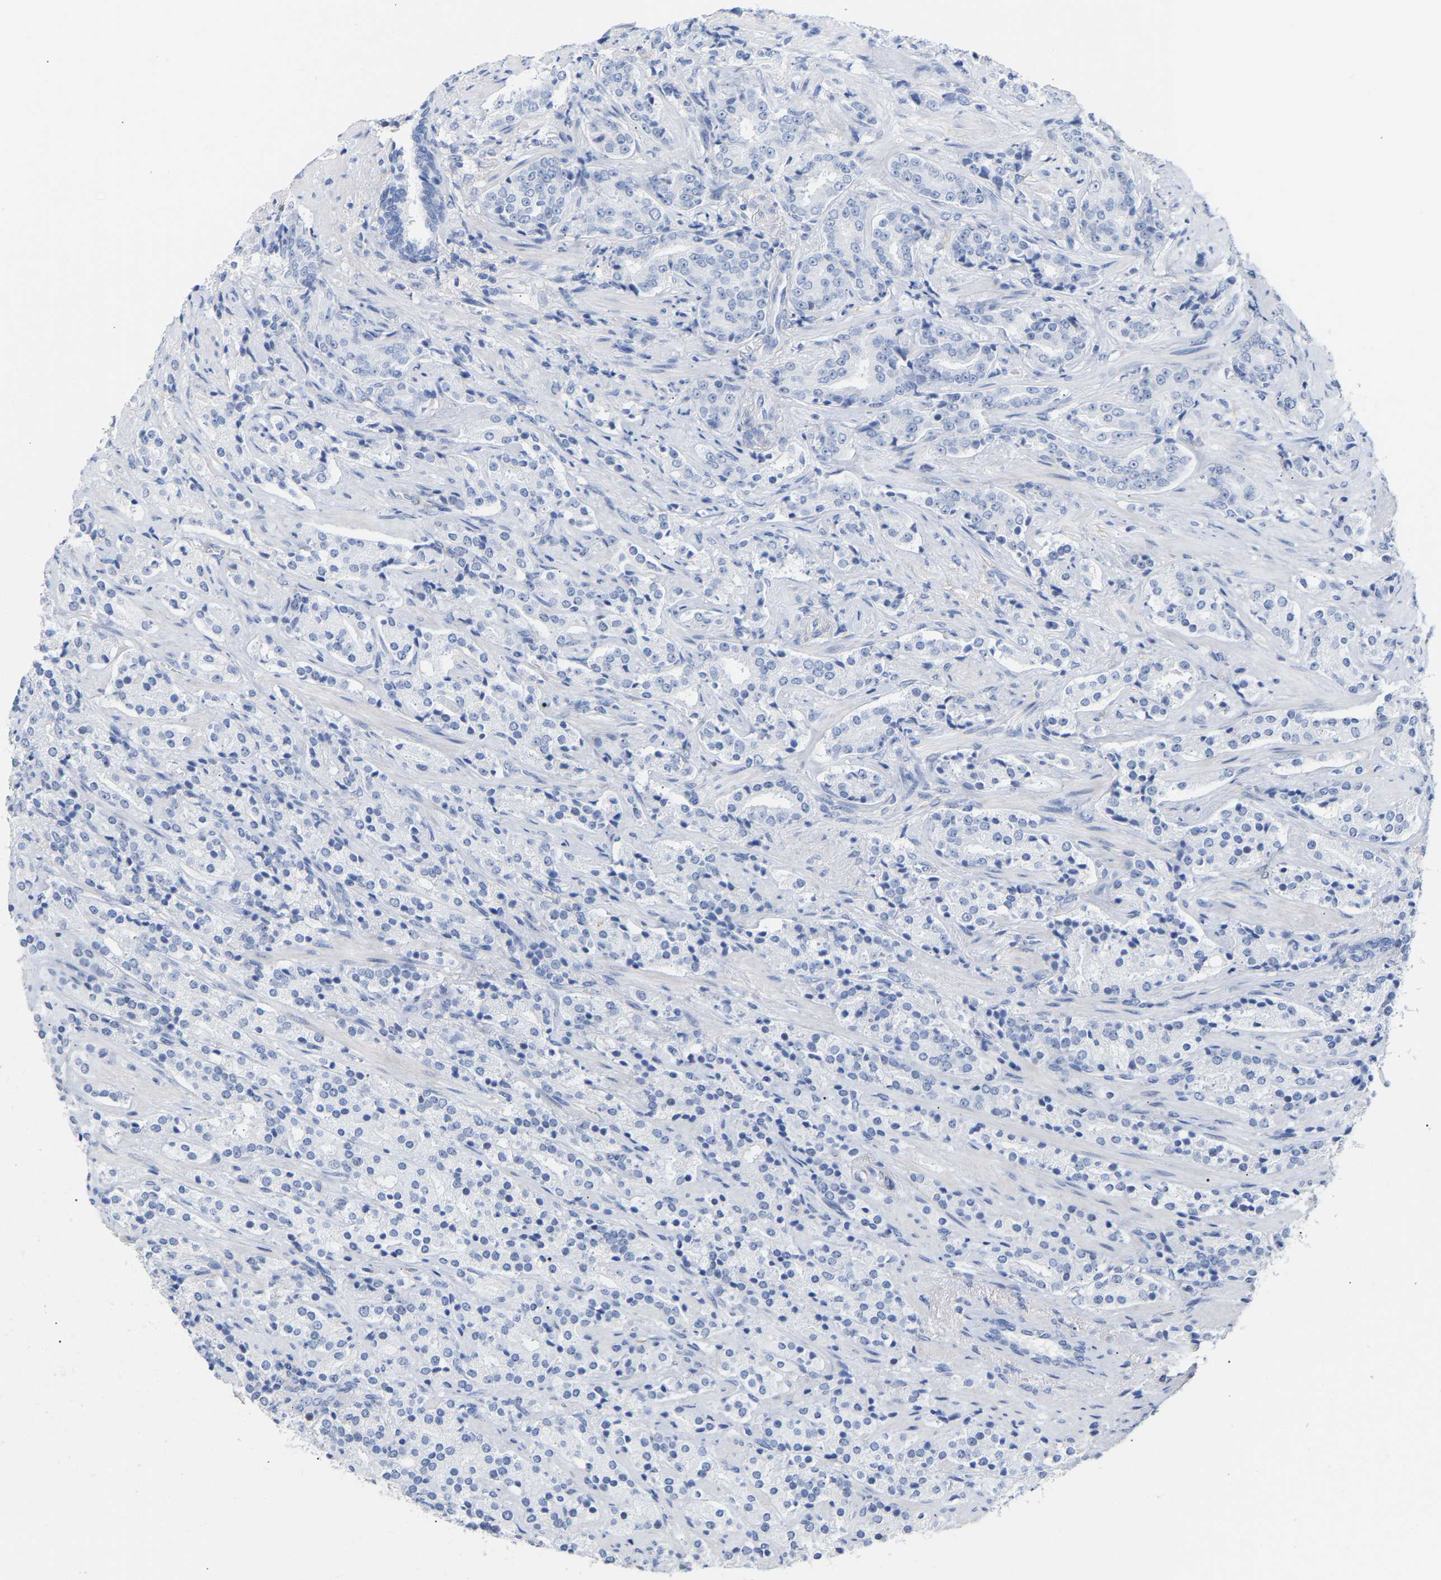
{"staining": {"intensity": "negative", "quantity": "none", "location": "none"}, "tissue": "prostate cancer", "cell_type": "Tumor cells", "image_type": "cancer", "snomed": [{"axis": "morphology", "description": "Adenocarcinoma, High grade"}, {"axis": "topography", "description": "Prostate"}], "caption": "Tumor cells are negative for brown protein staining in prostate cancer (adenocarcinoma (high-grade)). The staining was performed using DAB (3,3'-diaminobenzidine) to visualize the protein expression in brown, while the nuclei were stained in blue with hematoxylin (Magnification: 20x).", "gene": "AMPH", "patient": {"sex": "male", "age": 71}}